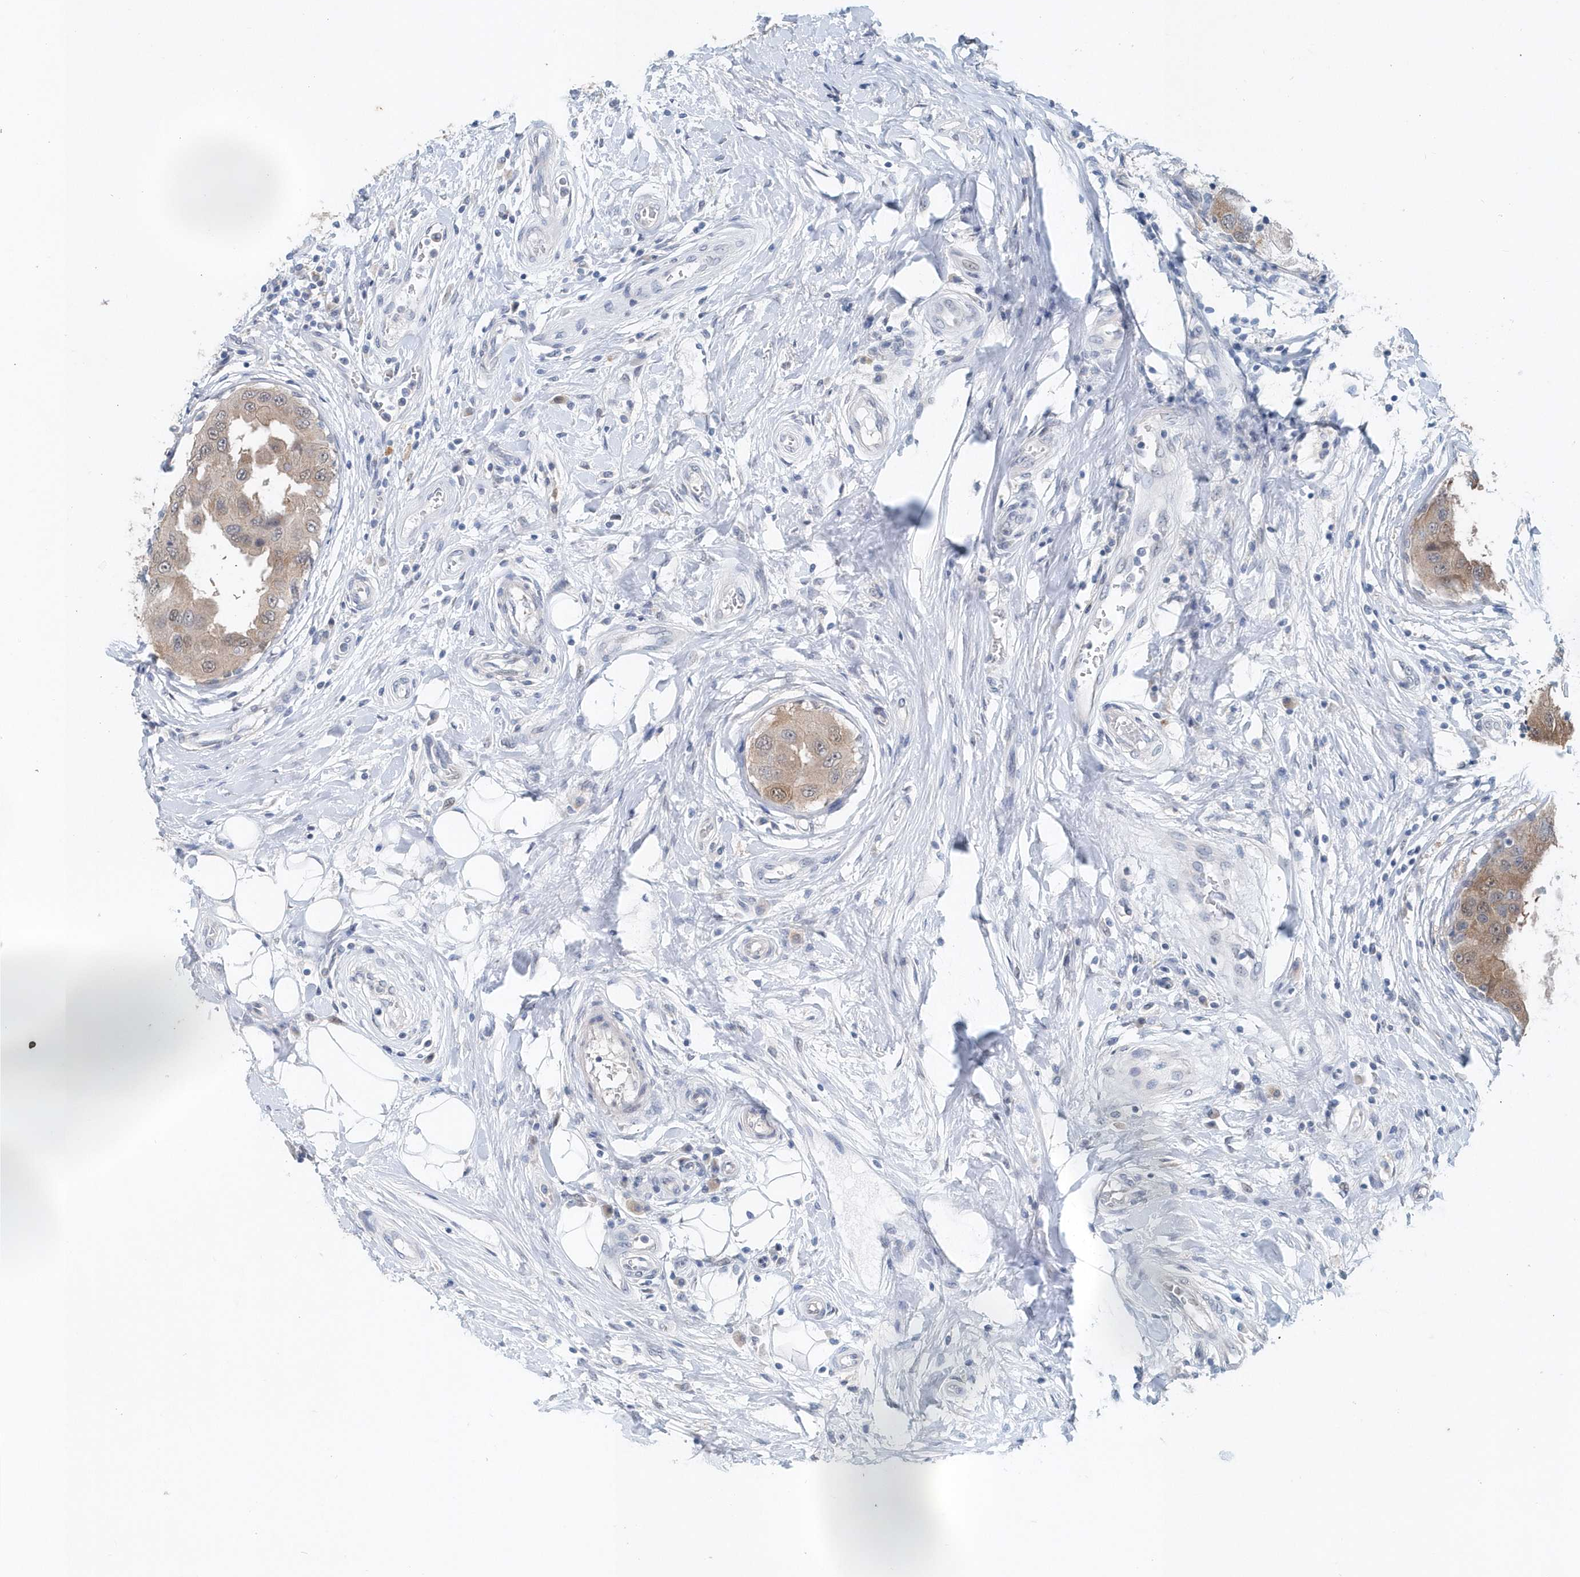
{"staining": {"intensity": "weak", "quantity": "25%-75%", "location": "cytoplasmic/membranous,nuclear"}, "tissue": "breast cancer", "cell_type": "Tumor cells", "image_type": "cancer", "snomed": [{"axis": "morphology", "description": "Duct carcinoma"}, {"axis": "topography", "description": "Breast"}], "caption": "Human breast cancer stained with a protein marker shows weak staining in tumor cells.", "gene": "PFN2", "patient": {"sex": "female", "age": 27}}